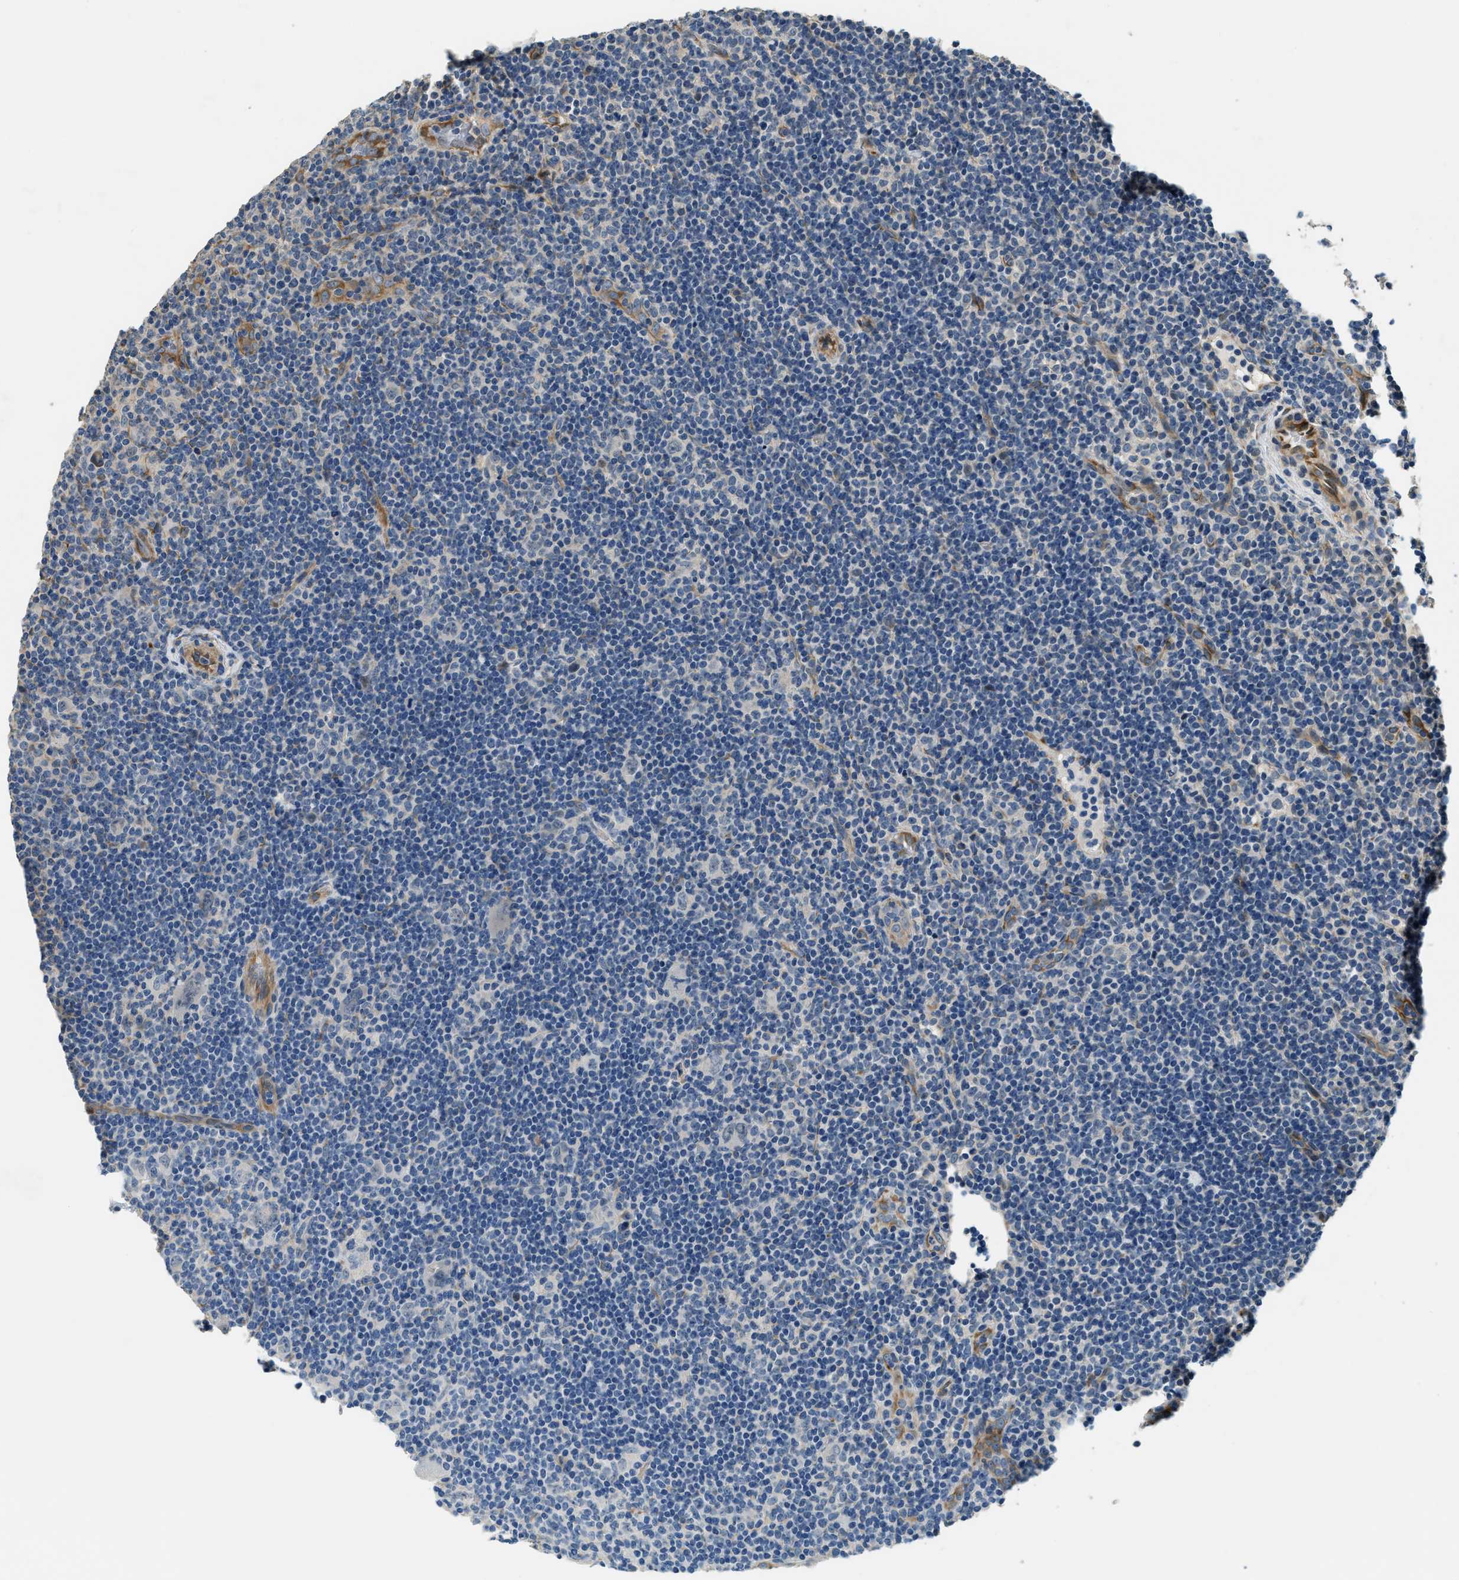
{"staining": {"intensity": "negative", "quantity": "none", "location": "none"}, "tissue": "lymphoma", "cell_type": "Tumor cells", "image_type": "cancer", "snomed": [{"axis": "morphology", "description": "Hodgkin's disease, NOS"}, {"axis": "topography", "description": "Lymph node"}], "caption": "The histopathology image shows no staining of tumor cells in Hodgkin's disease.", "gene": "ALOX12", "patient": {"sex": "female", "age": 57}}